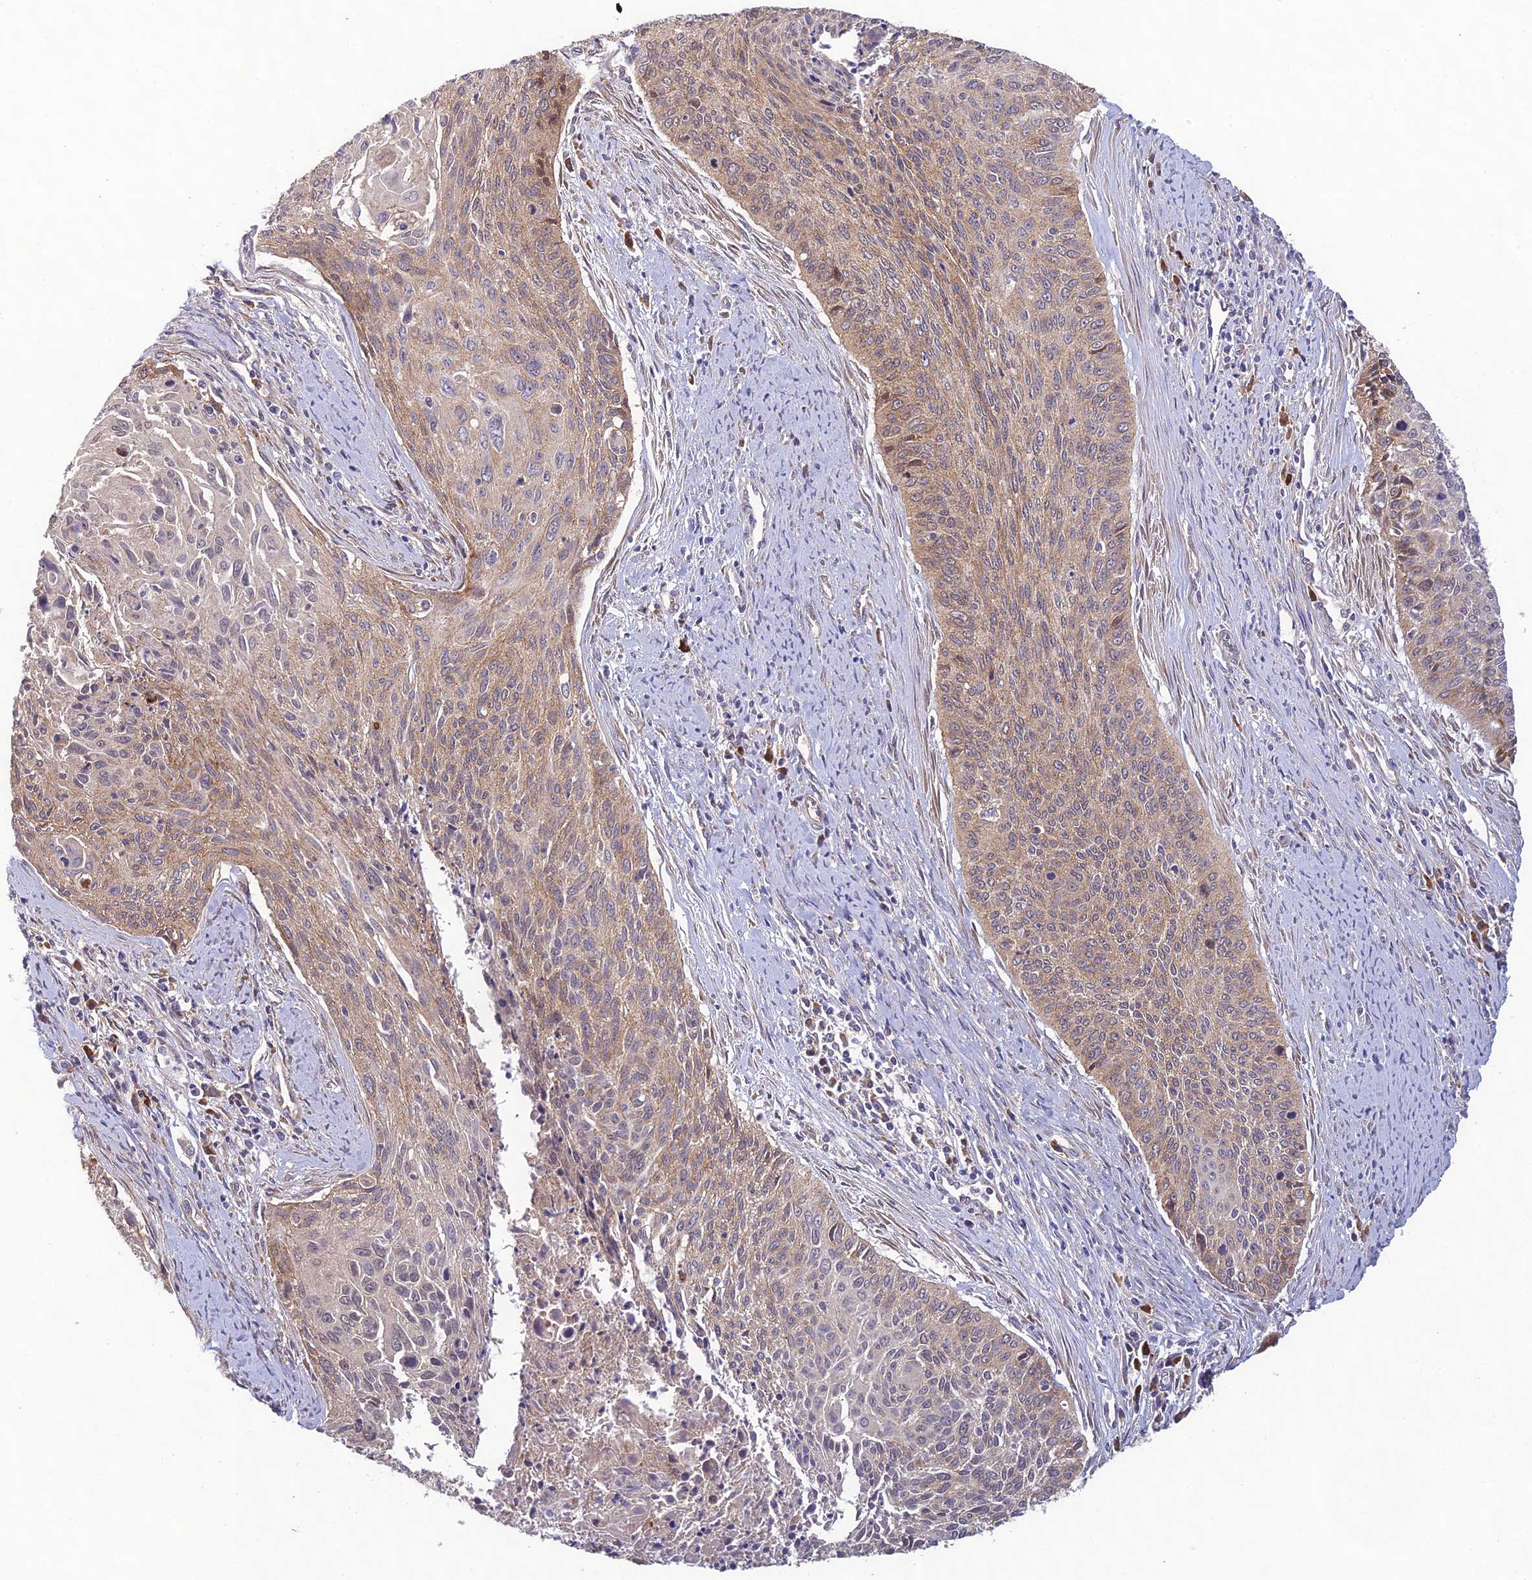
{"staining": {"intensity": "moderate", "quantity": "25%-75%", "location": "cytoplasmic/membranous"}, "tissue": "cervical cancer", "cell_type": "Tumor cells", "image_type": "cancer", "snomed": [{"axis": "morphology", "description": "Squamous cell carcinoma, NOS"}, {"axis": "topography", "description": "Cervix"}], "caption": "Approximately 25%-75% of tumor cells in squamous cell carcinoma (cervical) demonstrate moderate cytoplasmic/membranous protein expression as visualized by brown immunohistochemical staining.", "gene": "MRNIP", "patient": {"sex": "female", "age": 55}}